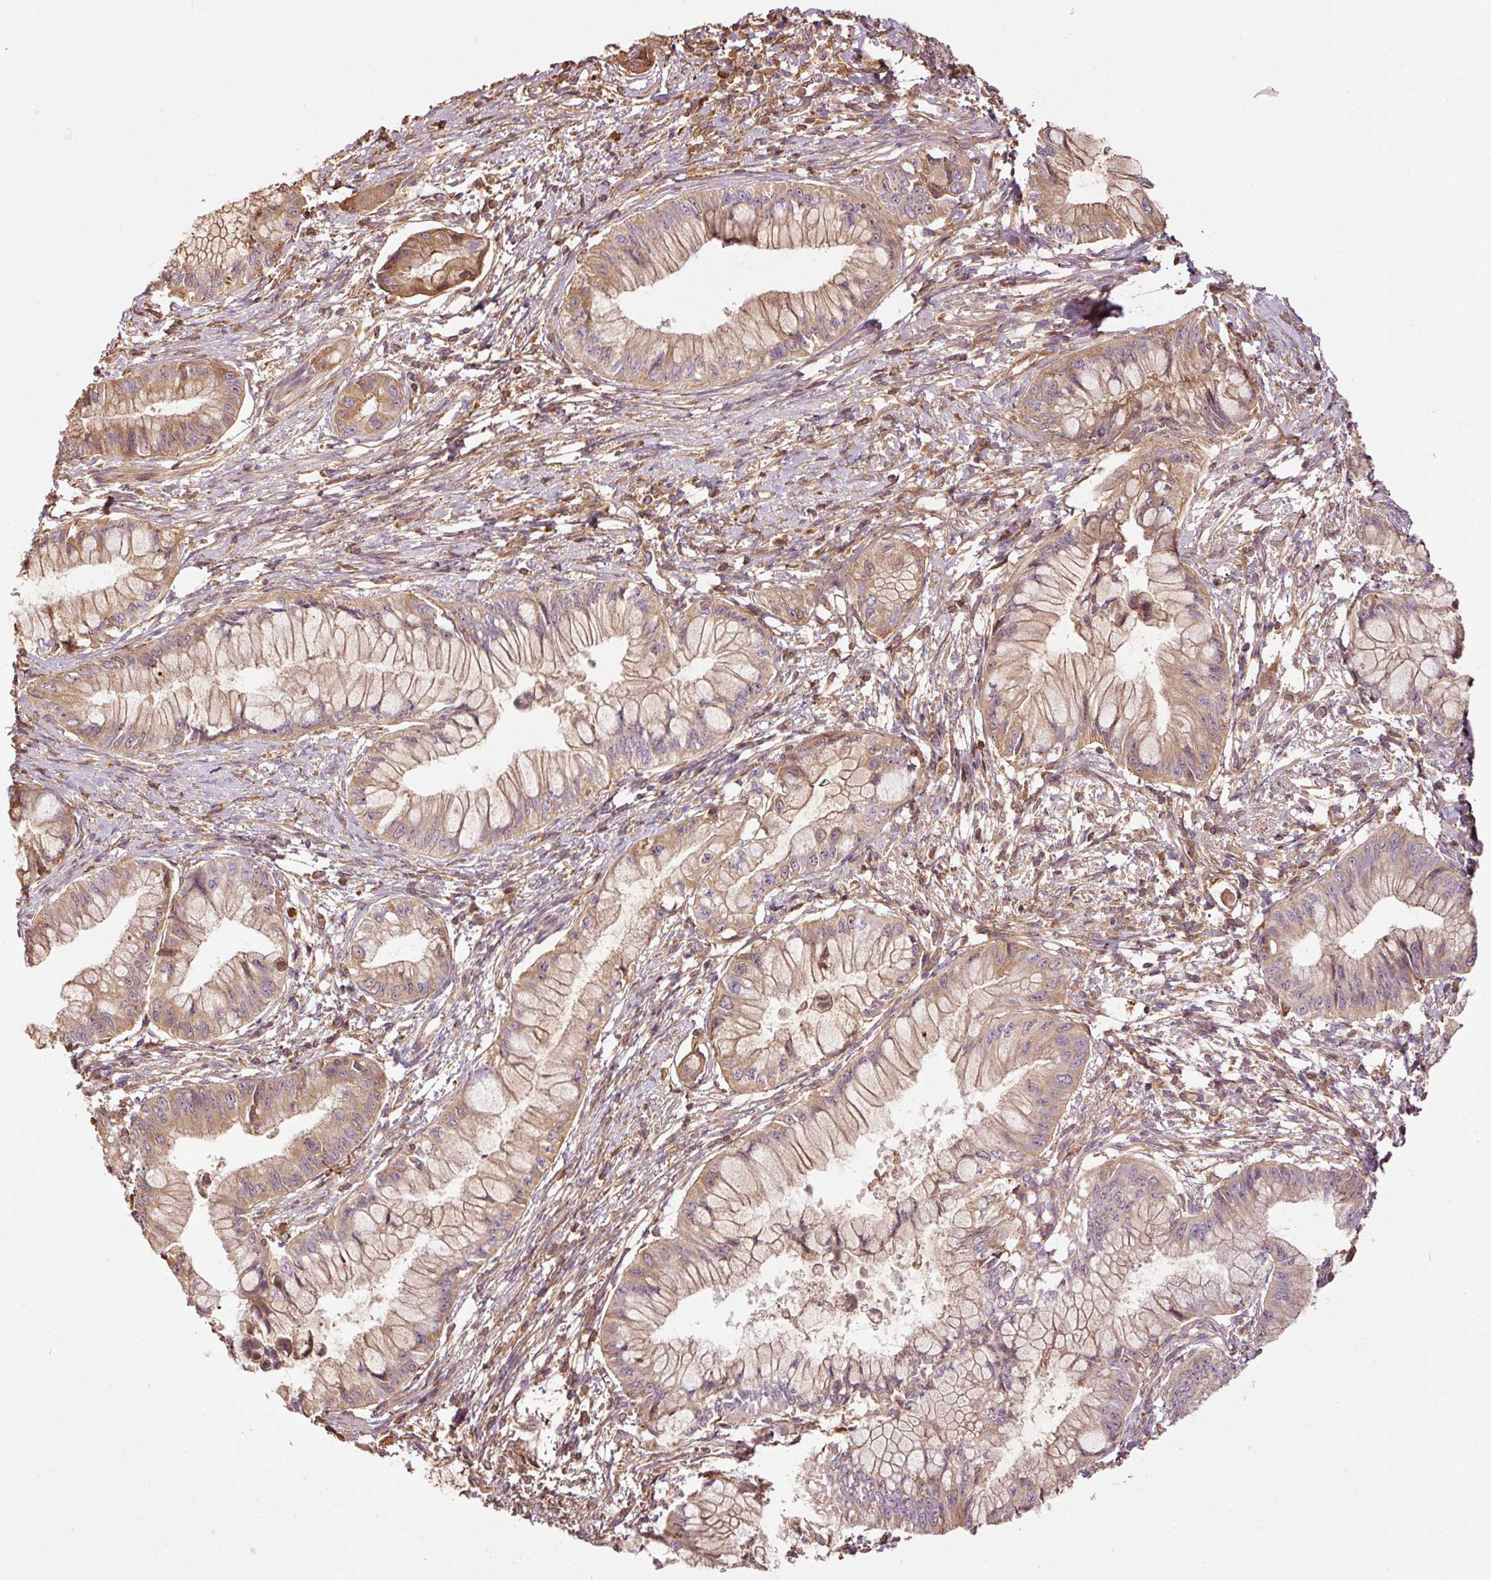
{"staining": {"intensity": "moderate", "quantity": ">75%", "location": "cytoplasmic/membranous"}, "tissue": "pancreatic cancer", "cell_type": "Tumor cells", "image_type": "cancer", "snomed": [{"axis": "morphology", "description": "Adenocarcinoma, NOS"}, {"axis": "topography", "description": "Pancreas"}], "caption": "Approximately >75% of tumor cells in pancreatic cancer (adenocarcinoma) demonstrate moderate cytoplasmic/membranous protein staining as visualized by brown immunohistochemical staining.", "gene": "NID2", "patient": {"sex": "male", "age": 48}}